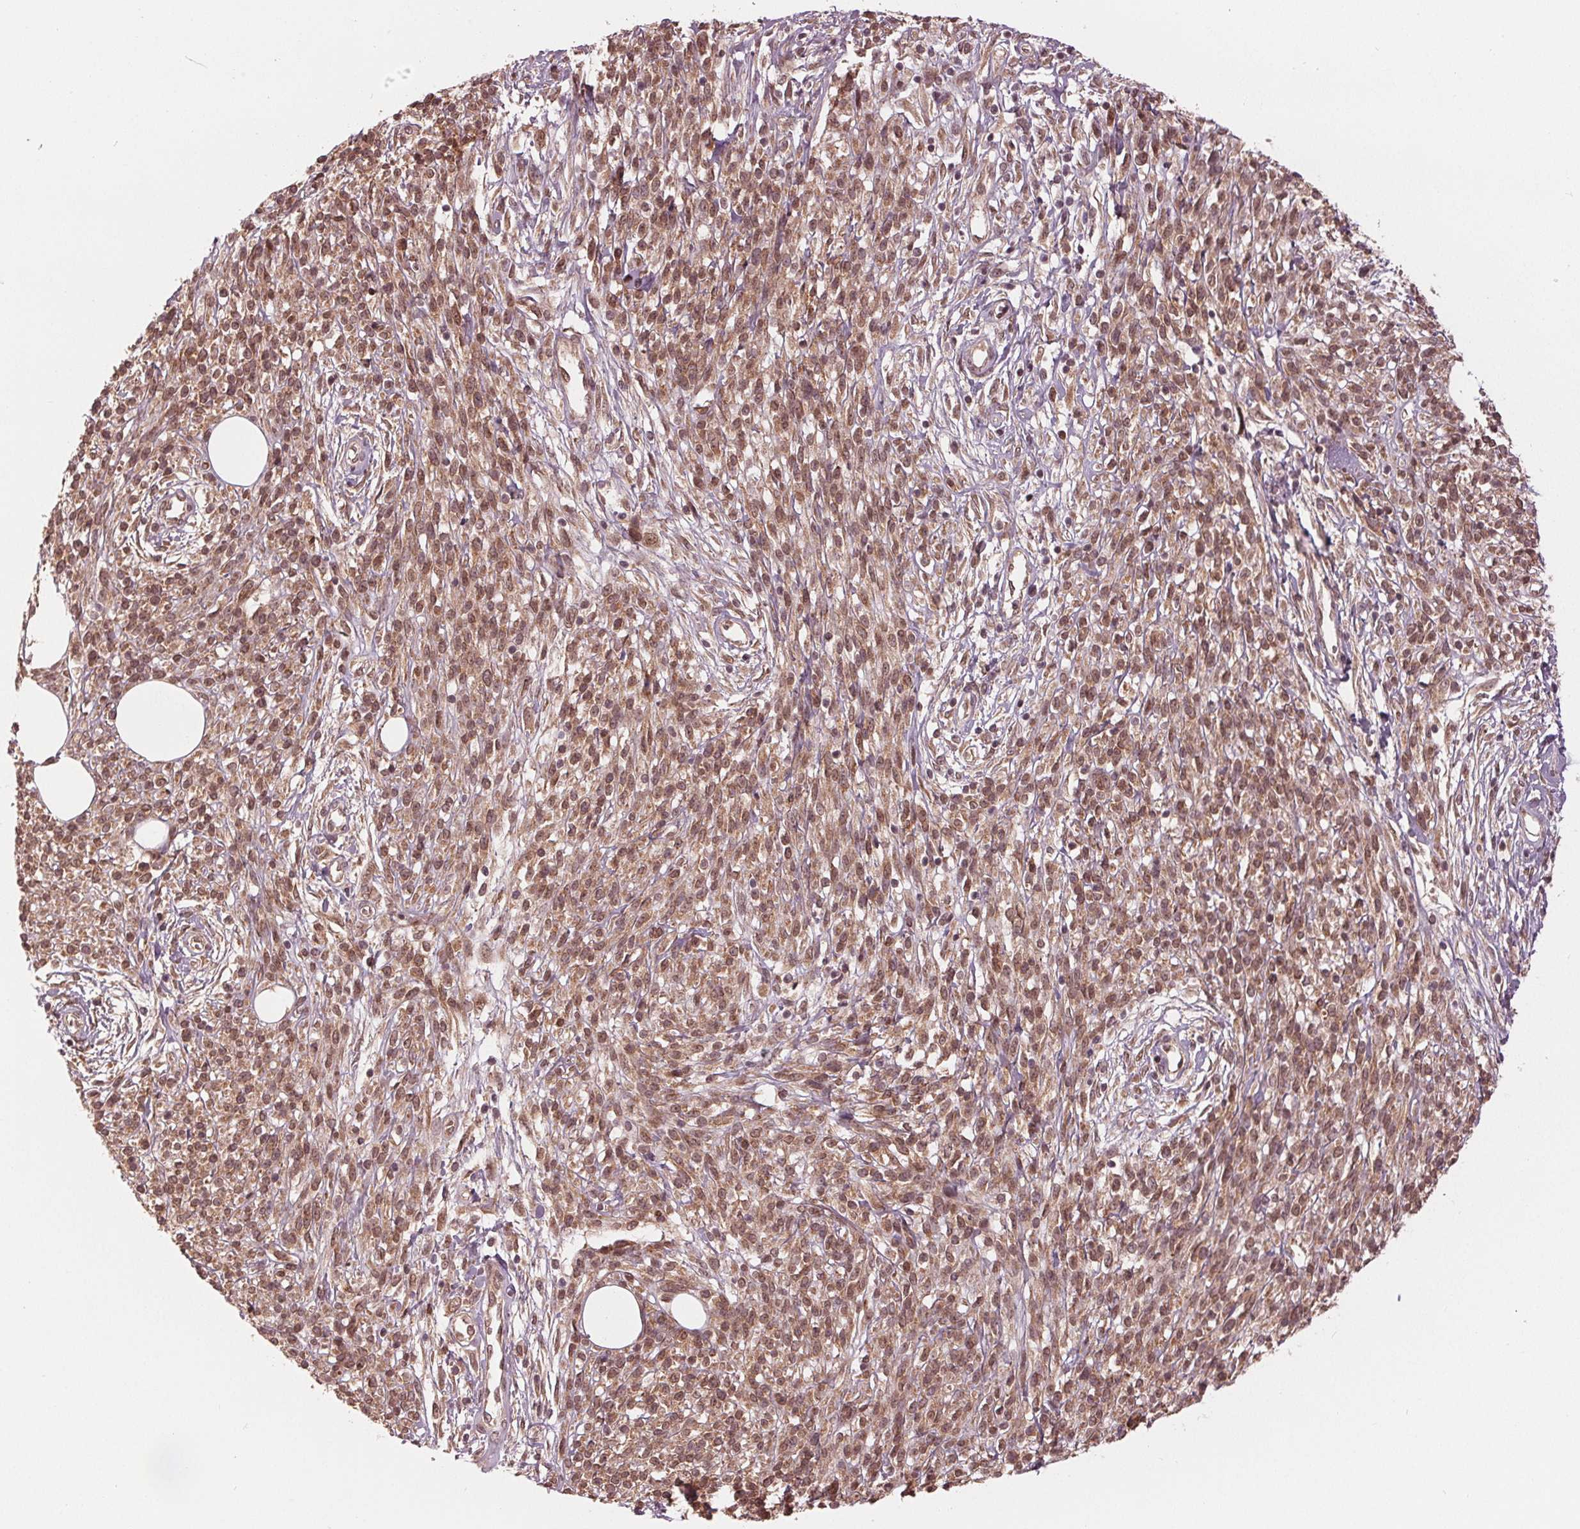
{"staining": {"intensity": "moderate", "quantity": ">75%", "location": "cytoplasmic/membranous,nuclear"}, "tissue": "melanoma", "cell_type": "Tumor cells", "image_type": "cancer", "snomed": [{"axis": "morphology", "description": "Malignant melanoma, NOS"}, {"axis": "topography", "description": "Skin"}, {"axis": "topography", "description": "Skin of trunk"}], "caption": "A photomicrograph of malignant melanoma stained for a protein exhibits moderate cytoplasmic/membranous and nuclear brown staining in tumor cells.", "gene": "ZNF471", "patient": {"sex": "male", "age": 74}}